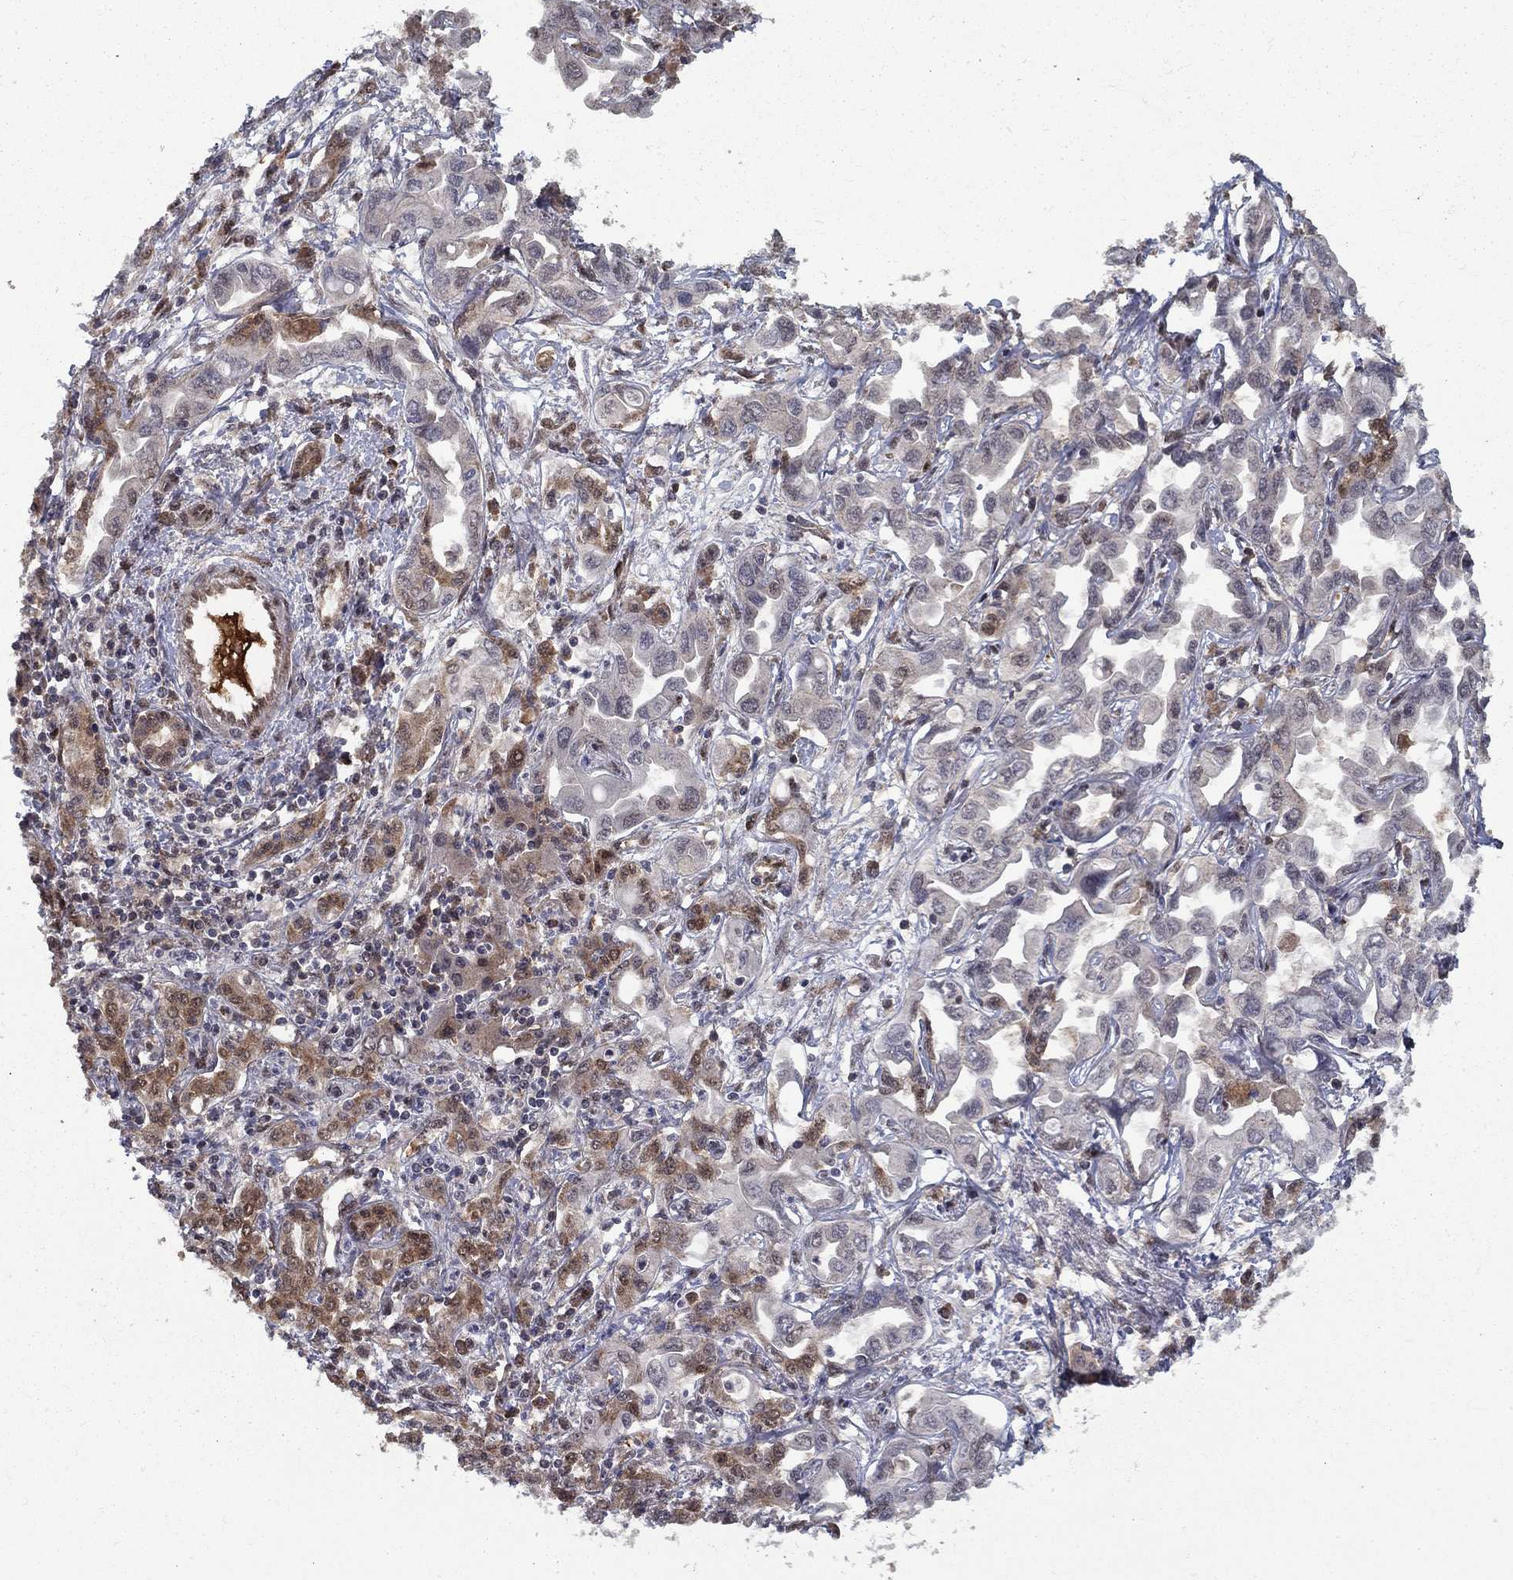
{"staining": {"intensity": "negative", "quantity": "none", "location": "none"}, "tissue": "liver cancer", "cell_type": "Tumor cells", "image_type": "cancer", "snomed": [{"axis": "morphology", "description": "Cholangiocarcinoma"}, {"axis": "topography", "description": "Liver"}], "caption": "Immunohistochemical staining of human liver cancer (cholangiocarcinoma) demonstrates no significant staining in tumor cells.", "gene": "CARM1", "patient": {"sex": "female", "age": 64}}